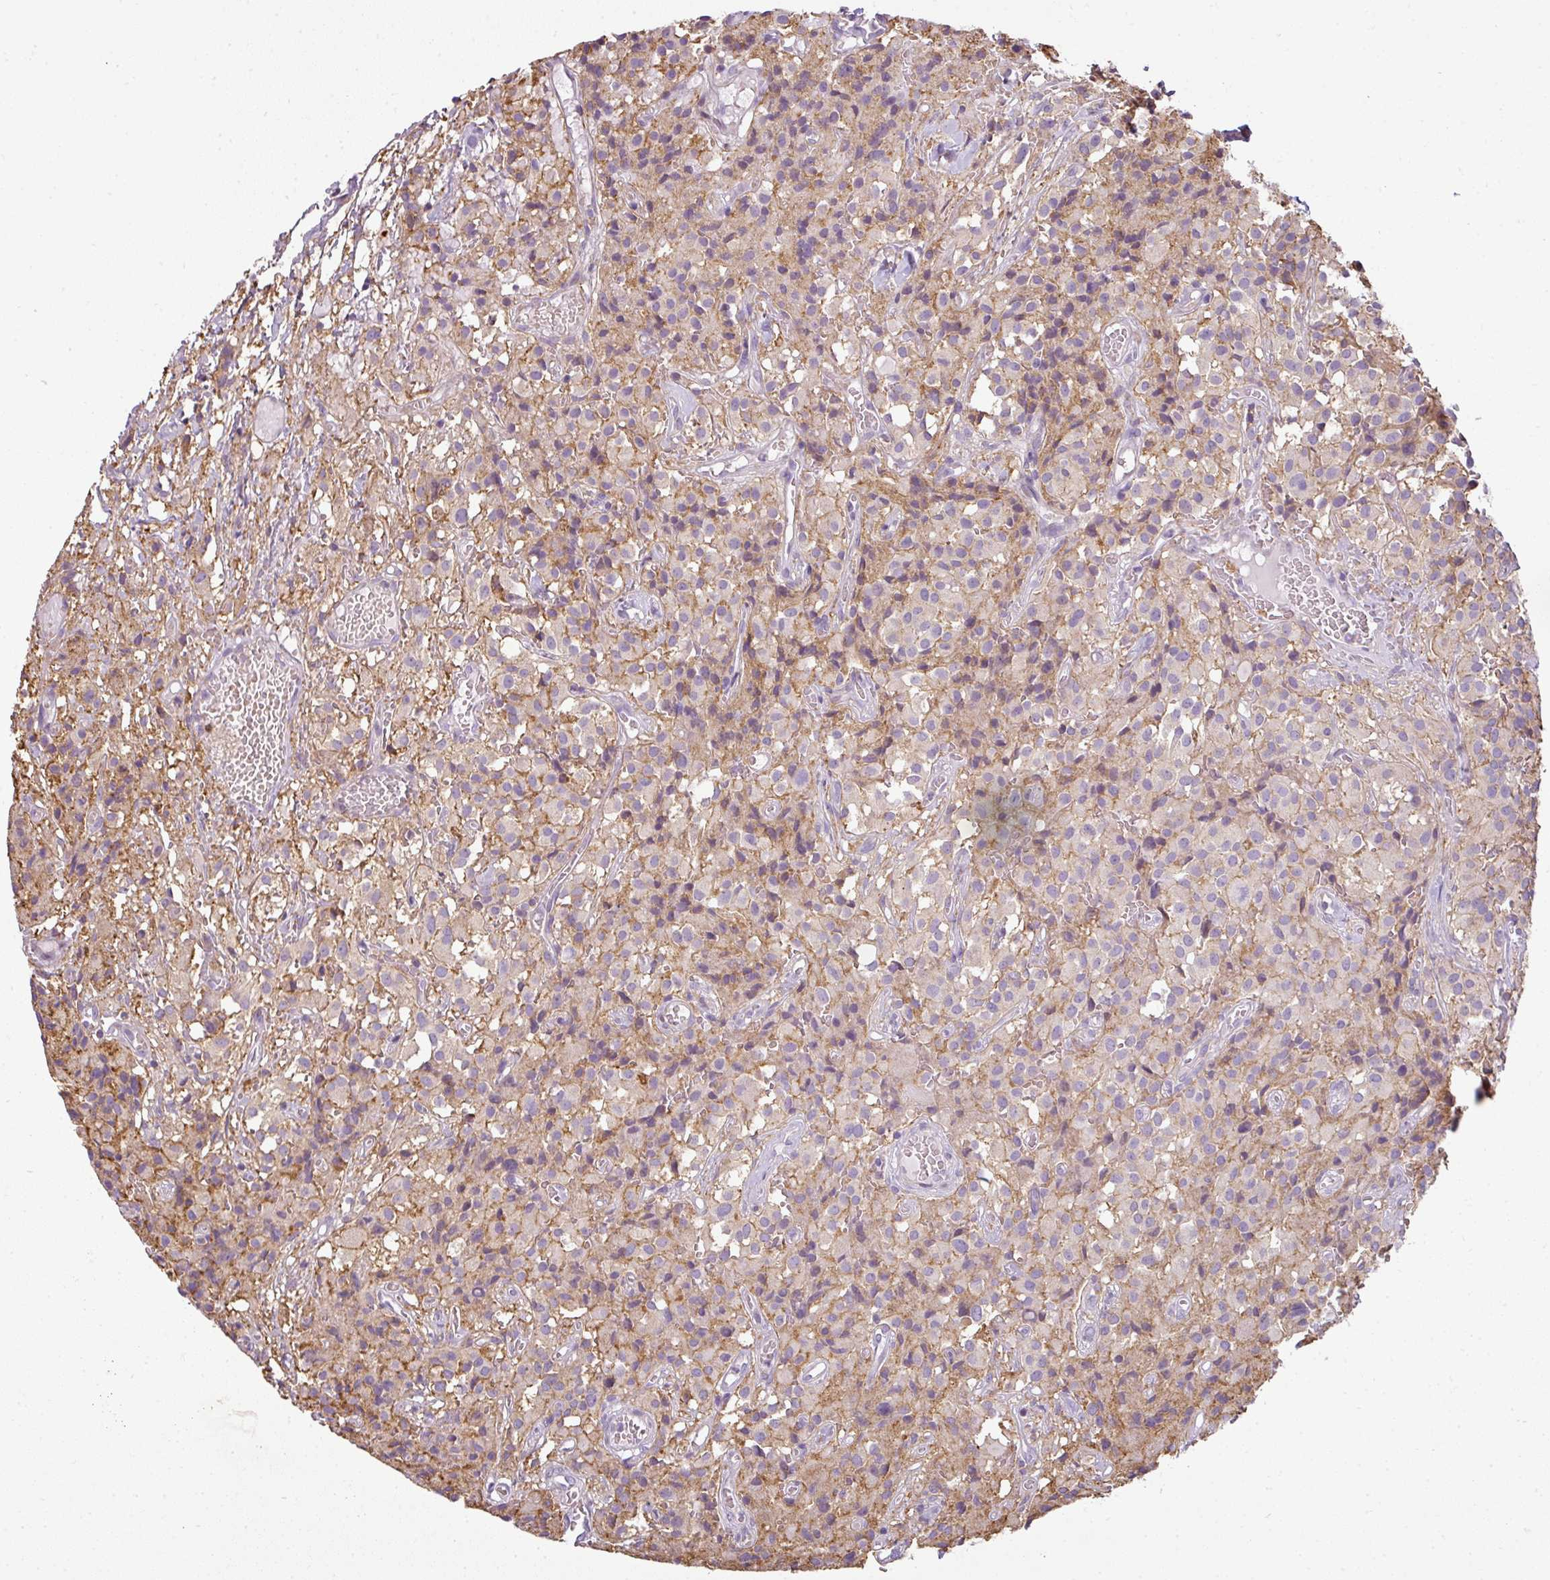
{"staining": {"intensity": "weak", "quantity": "<25%", "location": "cytoplasmic/membranous"}, "tissue": "glioma", "cell_type": "Tumor cells", "image_type": "cancer", "snomed": [{"axis": "morphology", "description": "Glioma, malignant, Low grade"}, {"axis": "topography", "description": "Brain"}], "caption": "There is no significant staining in tumor cells of glioma.", "gene": "ANKRD18A", "patient": {"sex": "male", "age": 42}}